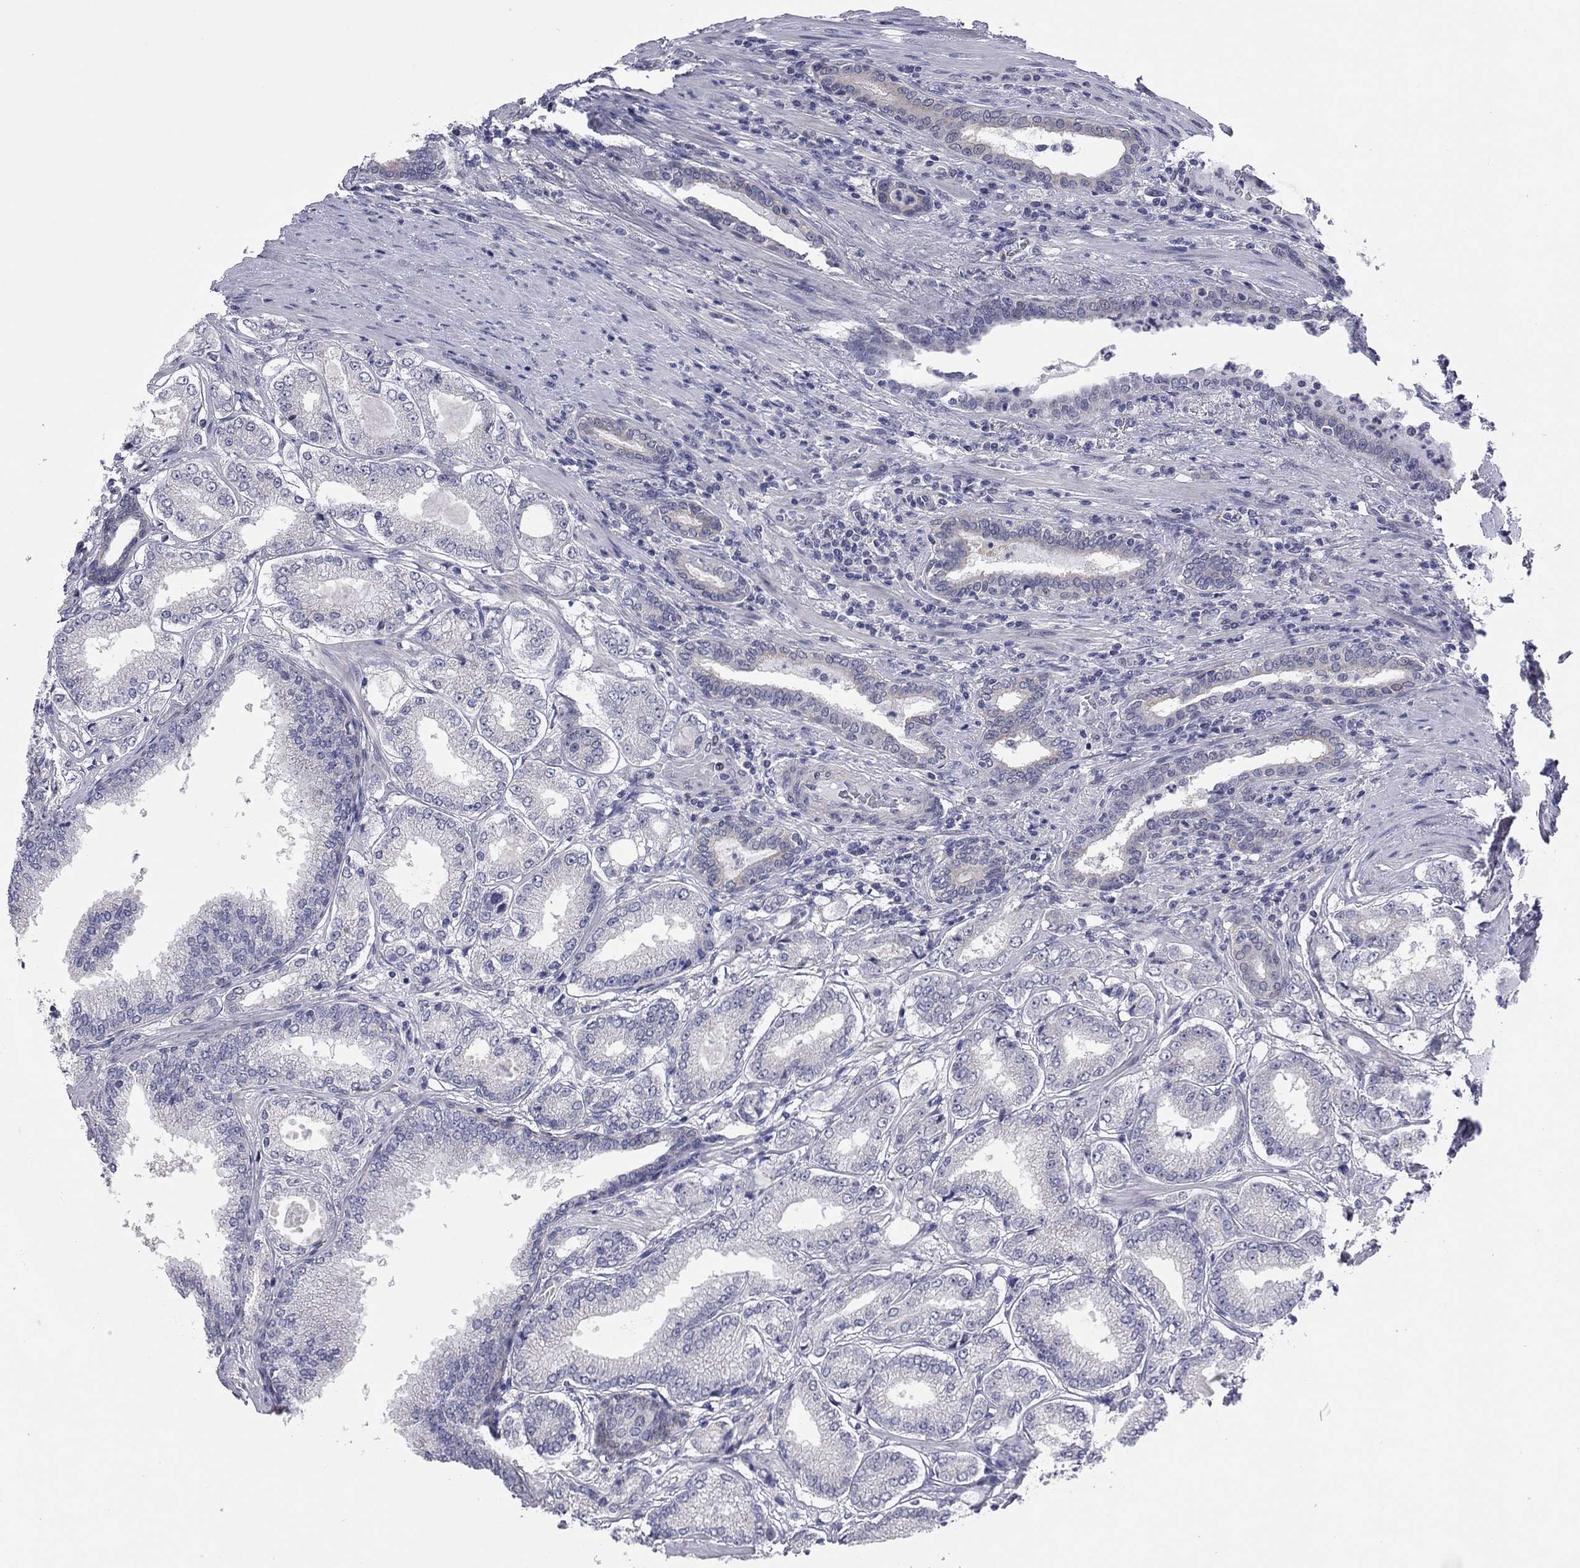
{"staining": {"intensity": "negative", "quantity": "none", "location": "none"}, "tissue": "prostate cancer", "cell_type": "Tumor cells", "image_type": "cancer", "snomed": [{"axis": "morphology", "description": "Adenocarcinoma, NOS"}, {"axis": "topography", "description": "Prostate"}], "caption": "The histopathology image reveals no significant positivity in tumor cells of prostate cancer.", "gene": "POU5F2", "patient": {"sex": "male", "age": 65}}